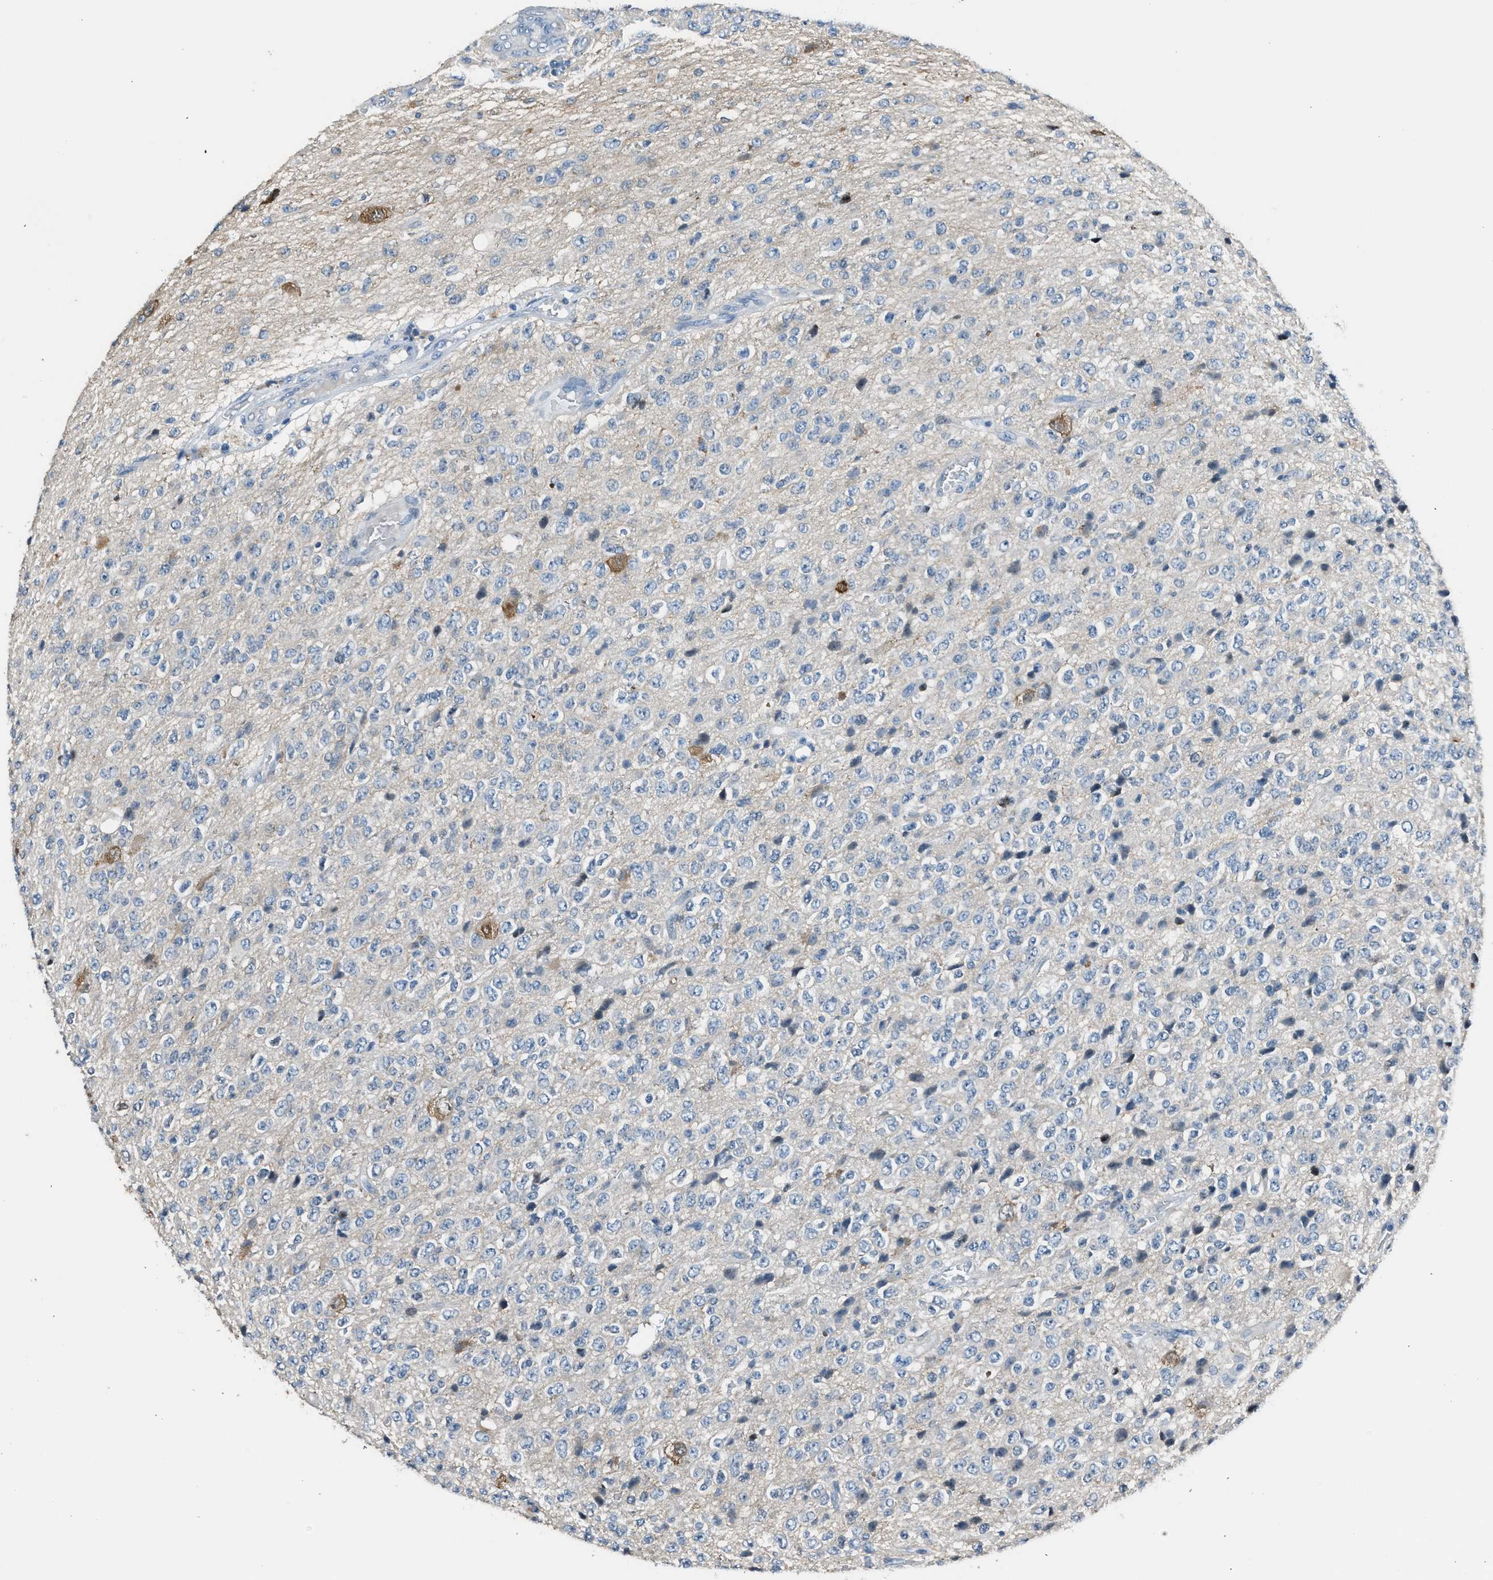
{"staining": {"intensity": "negative", "quantity": "none", "location": "none"}, "tissue": "glioma", "cell_type": "Tumor cells", "image_type": "cancer", "snomed": [{"axis": "morphology", "description": "Glioma, malignant, High grade"}, {"axis": "topography", "description": "pancreas cauda"}], "caption": "An image of malignant glioma (high-grade) stained for a protein displays no brown staining in tumor cells.", "gene": "RNF41", "patient": {"sex": "male", "age": 60}}